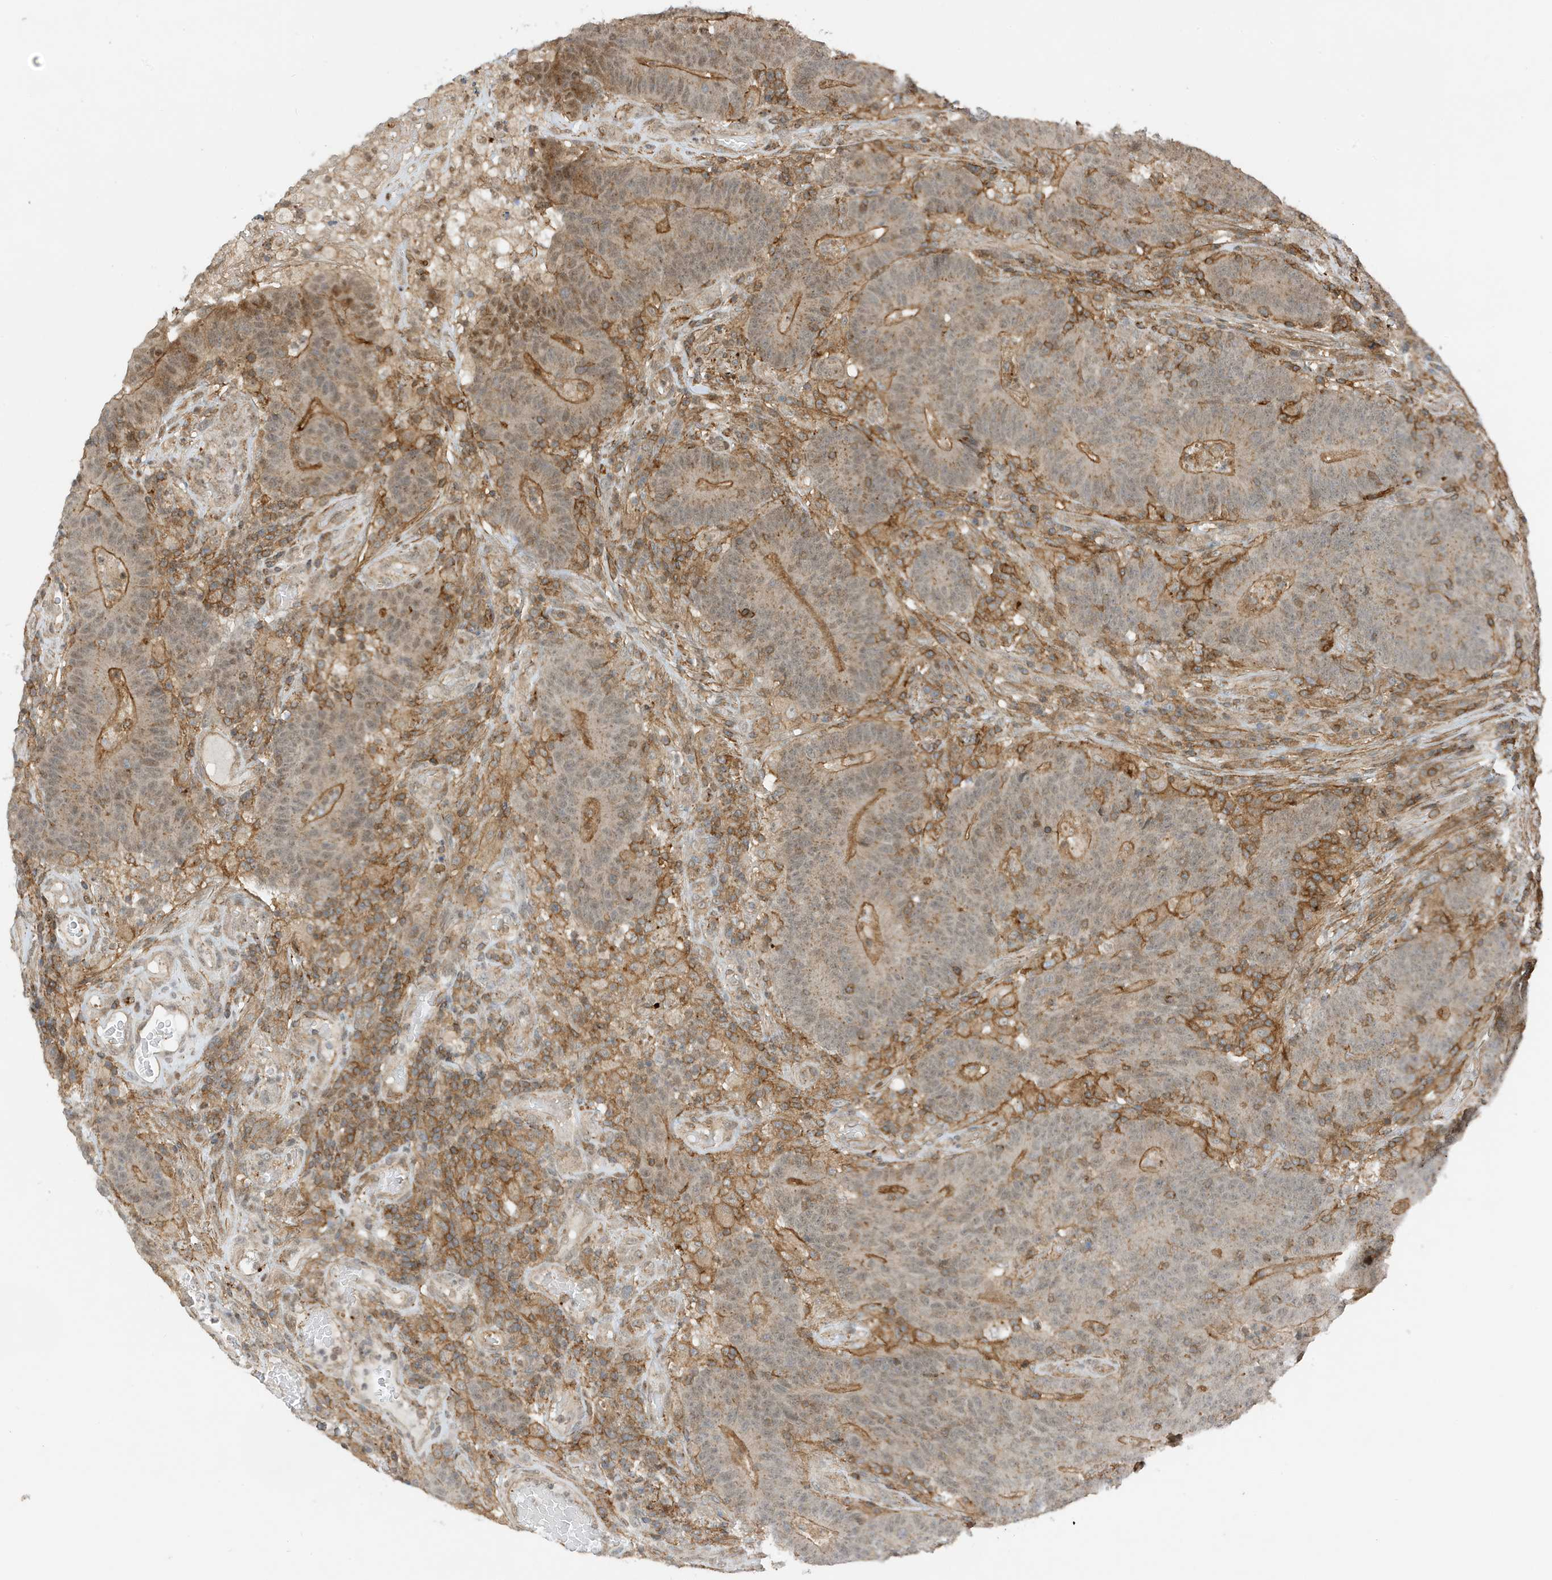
{"staining": {"intensity": "moderate", "quantity": "25%-75%", "location": "cytoplasmic/membranous,nuclear"}, "tissue": "colorectal cancer", "cell_type": "Tumor cells", "image_type": "cancer", "snomed": [{"axis": "morphology", "description": "Normal tissue, NOS"}, {"axis": "morphology", "description": "Adenocarcinoma, NOS"}, {"axis": "topography", "description": "Colon"}], "caption": "Immunohistochemical staining of human colorectal cancer displays medium levels of moderate cytoplasmic/membranous and nuclear protein expression in approximately 25%-75% of tumor cells.", "gene": "TATDN3", "patient": {"sex": "female", "age": 75}}